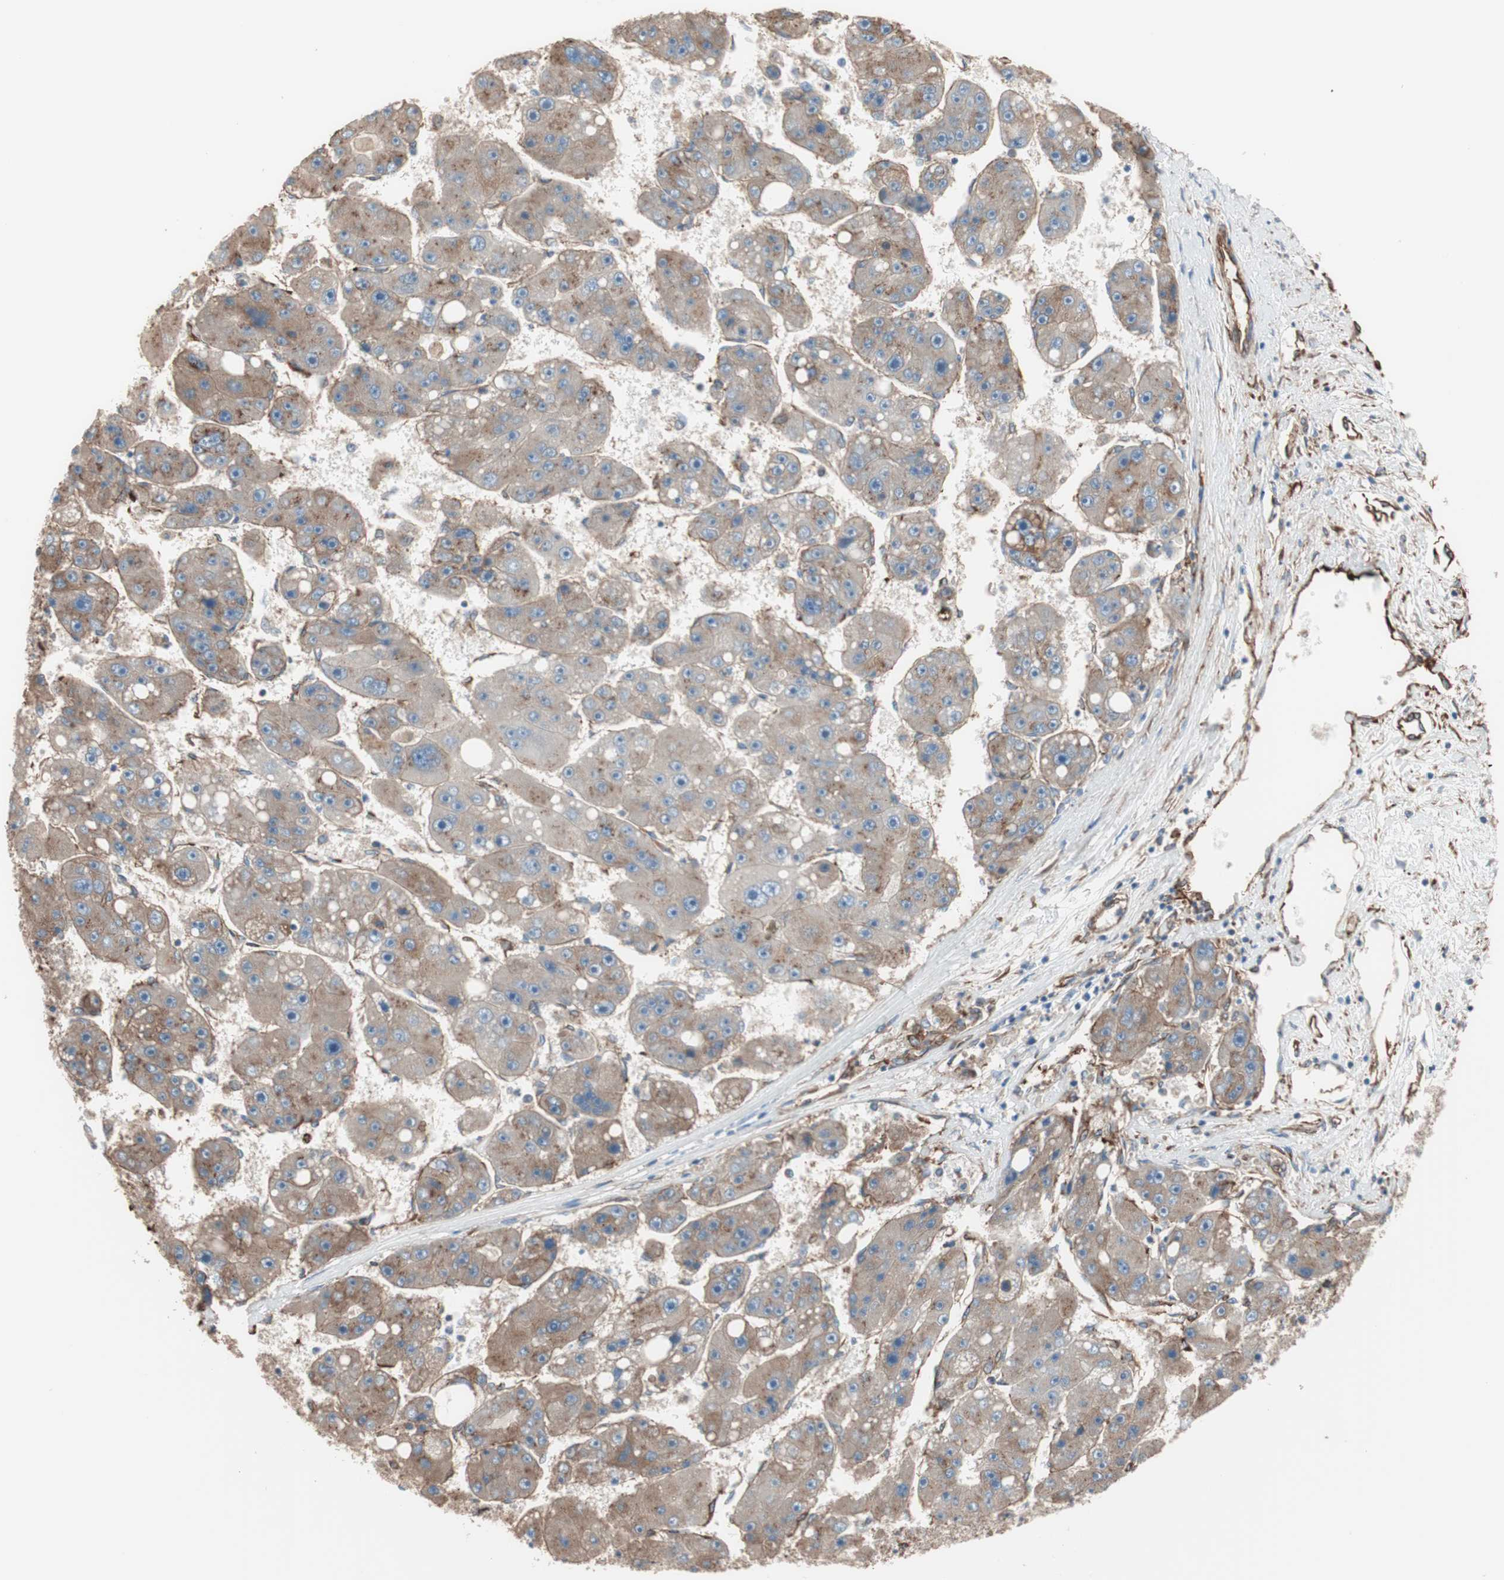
{"staining": {"intensity": "moderate", "quantity": ">75%", "location": "cytoplasmic/membranous"}, "tissue": "liver cancer", "cell_type": "Tumor cells", "image_type": "cancer", "snomed": [{"axis": "morphology", "description": "Carcinoma, Hepatocellular, NOS"}, {"axis": "topography", "description": "Liver"}], "caption": "This photomicrograph demonstrates liver cancer stained with IHC to label a protein in brown. The cytoplasmic/membranous of tumor cells show moderate positivity for the protein. Nuclei are counter-stained blue.", "gene": "GPSM2", "patient": {"sex": "female", "age": 61}}